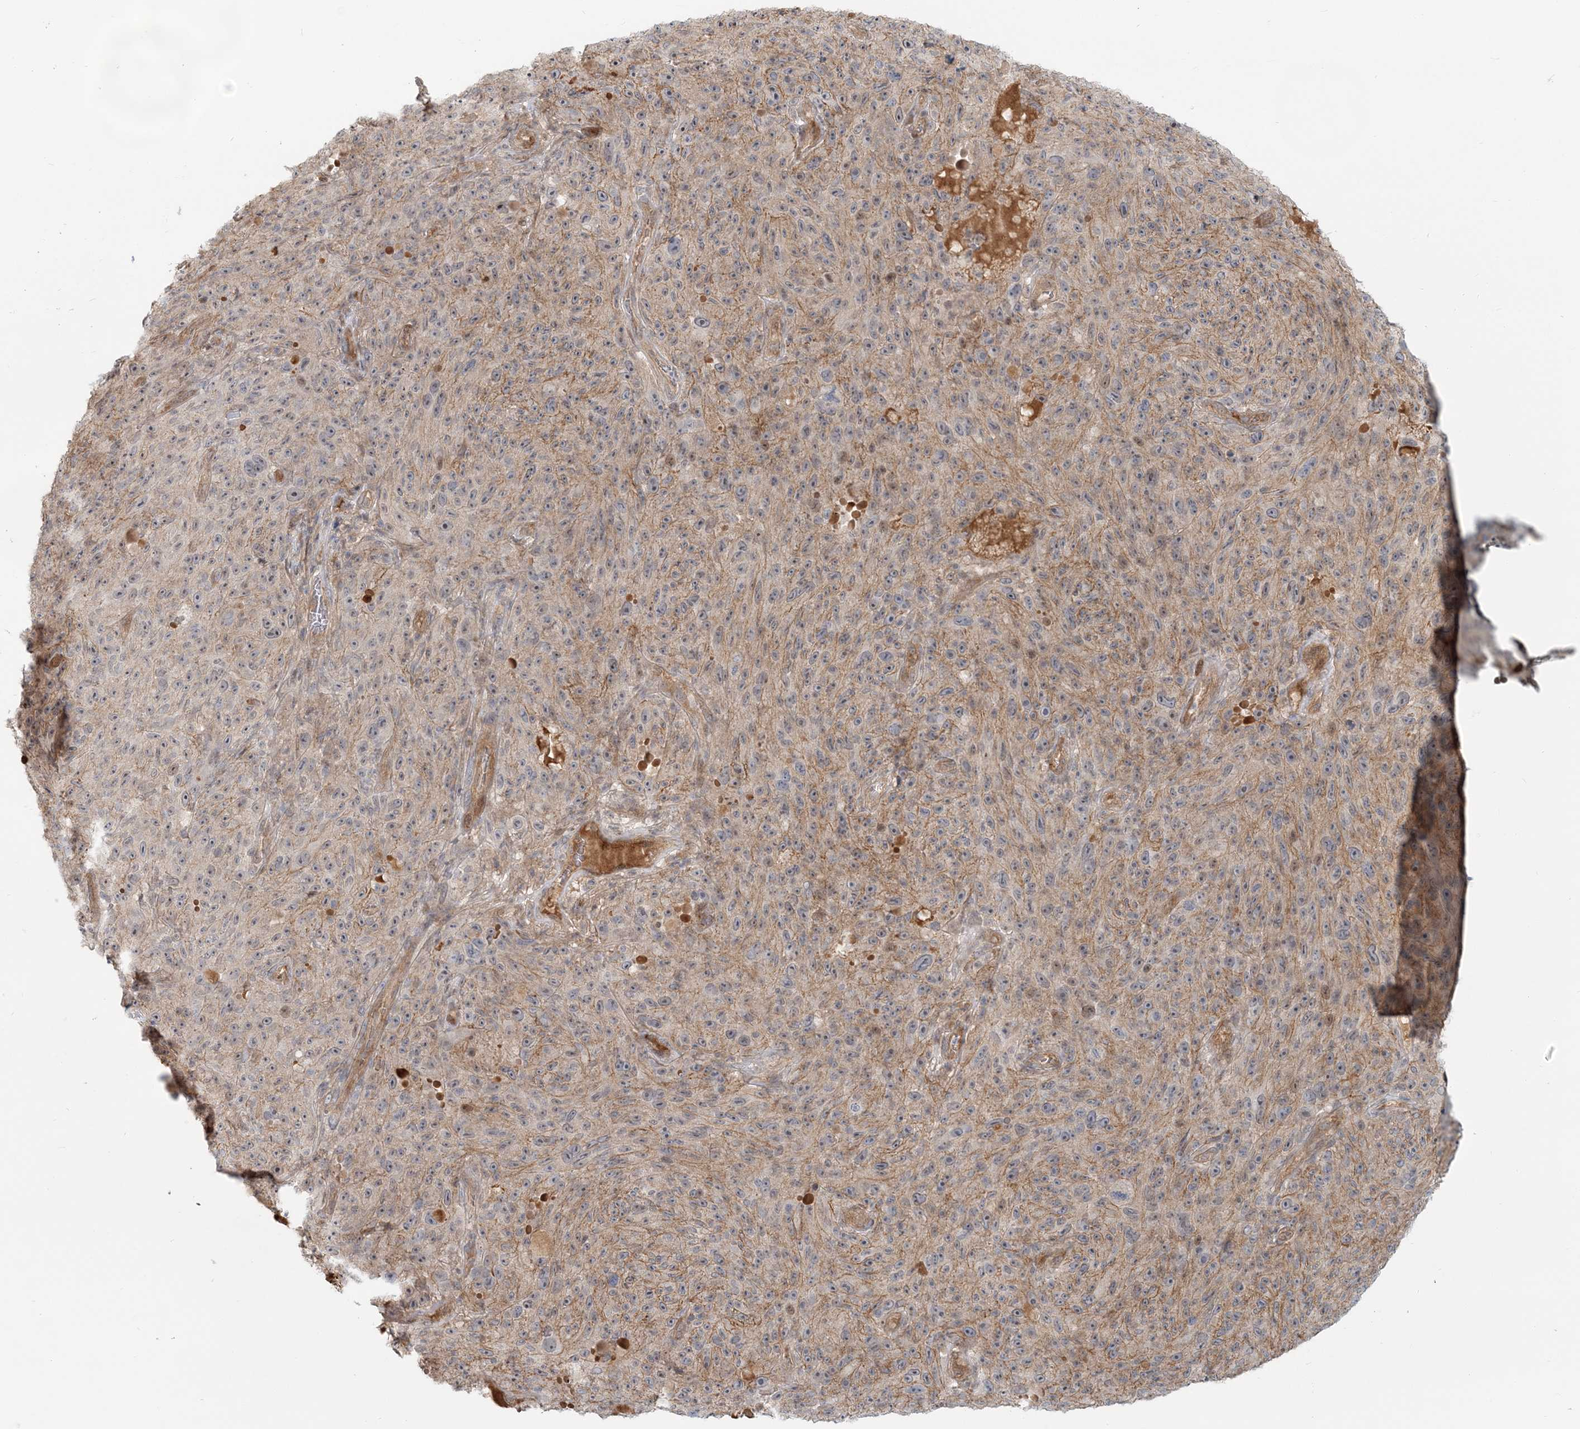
{"staining": {"intensity": "weak", "quantity": "25%-75%", "location": "cytoplasmic/membranous"}, "tissue": "melanoma", "cell_type": "Tumor cells", "image_type": "cancer", "snomed": [{"axis": "morphology", "description": "Malignant melanoma, NOS"}, {"axis": "topography", "description": "Skin"}], "caption": "Immunohistochemical staining of malignant melanoma demonstrates low levels of weak cytoplasmic/membranous protein staining in approximately 25%-75% of tumor cells.", "gene": "SH3PXD2A", "patient": {"sex": "female", "age": 82}}